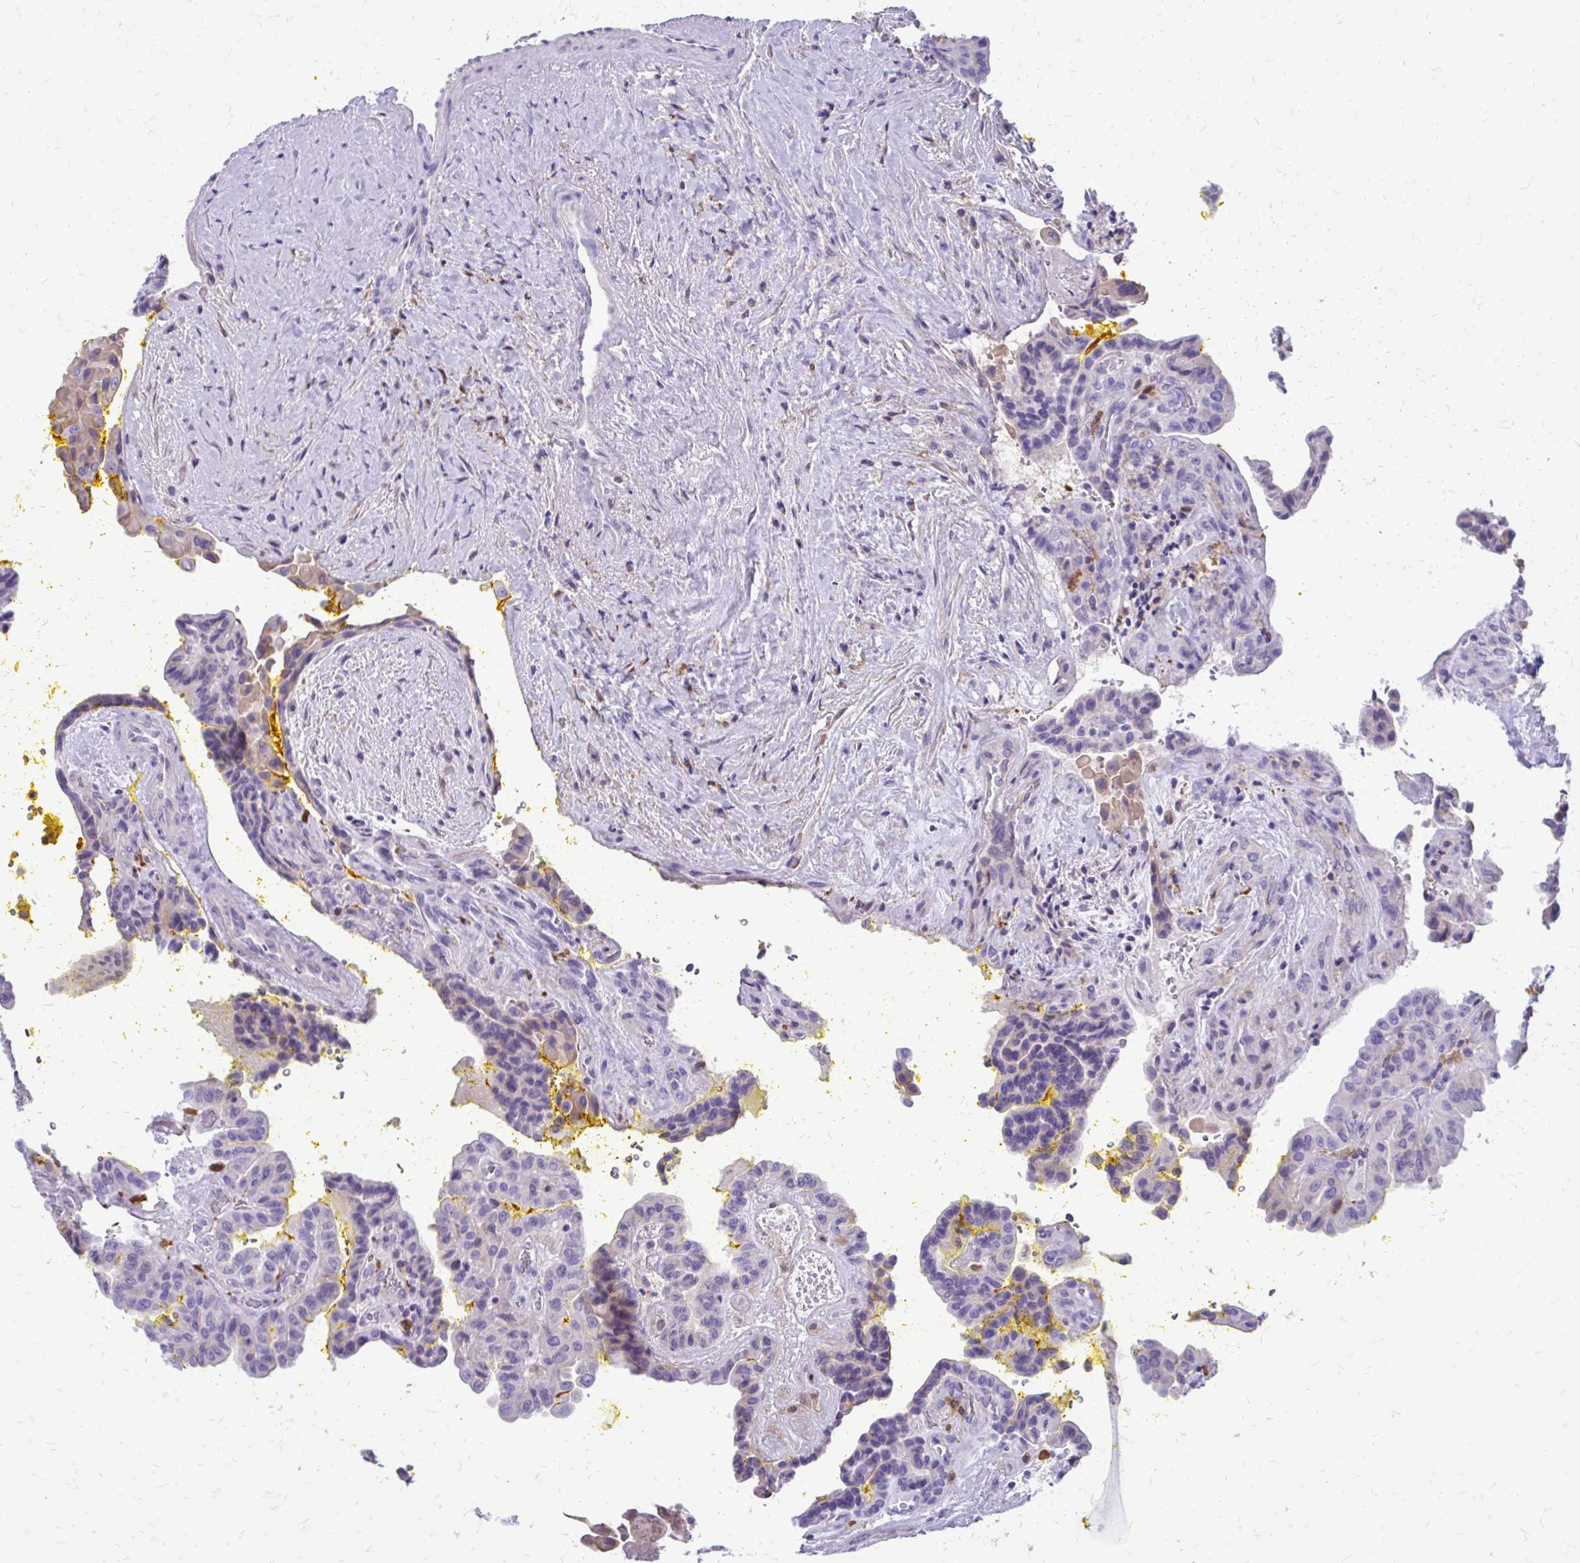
{"staining": {"intensity": "negative", "quantity": "none", "location": "none"}, "tissue": "thyroid cancer", "cell_type": "Tumor cells", "image_type": "cancer", "snomed": [{"axis": "morphology", "description": "Papillary adenocarcinoma, NOS"}, {"axis": "topography", "description": "Thyroid gland"}], "caption": "Protein analysis of thyroid papillary adenocarcinoma shows no significant positivity in tumor cells. (DAB (3,3'-diaminobenzidine) IHC with hematoxylin counter stain).", "gene": "SIGLEC11", "patient": {"sex": "male", "age": 87}}